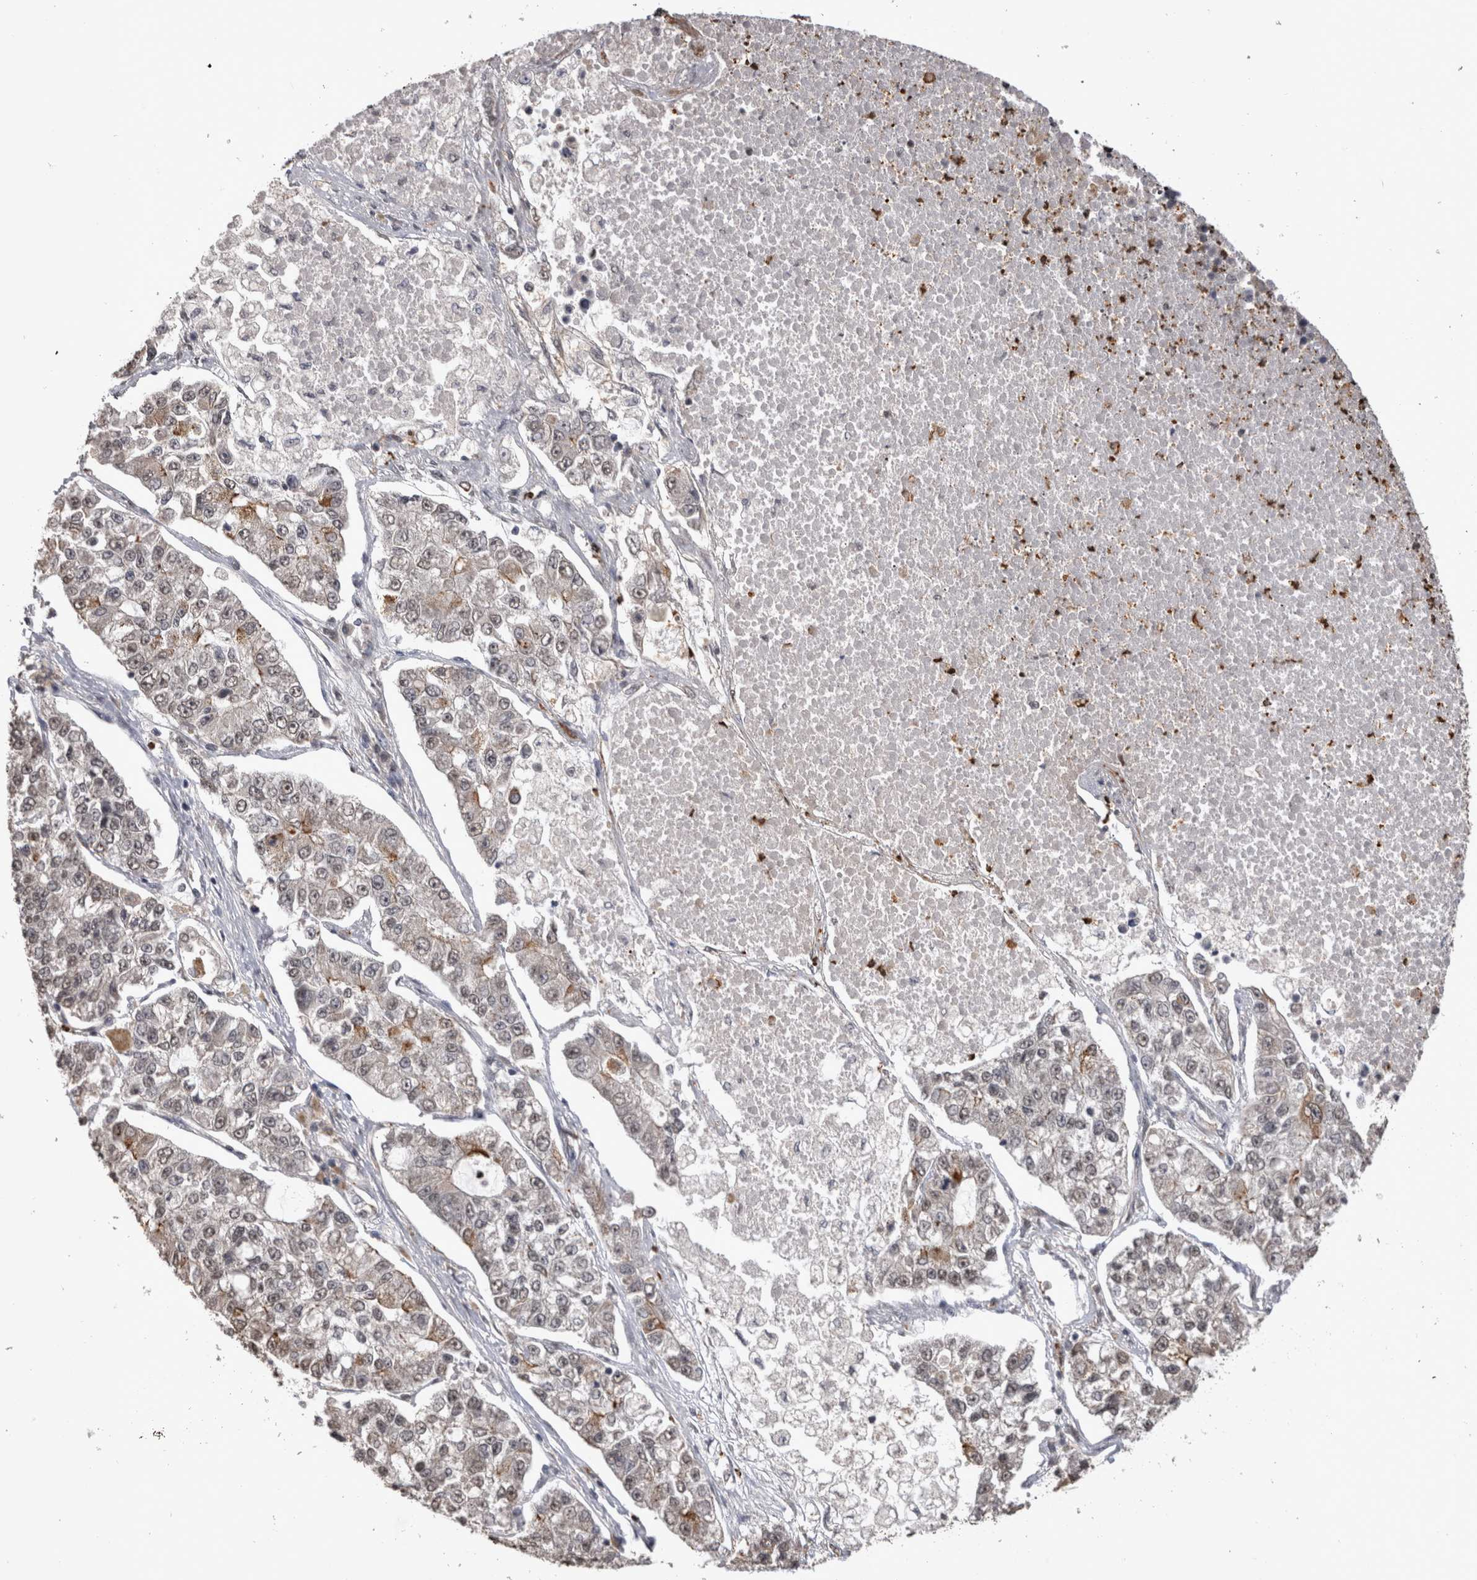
{"staining": {"intensity": "weak", "quantity": "25%-75%", "location": "cytoplasmic/membranous"}, "tissue": "lung cancer", "cell_type": "Tumor cells", "image_type": "cancer", "snomed": [{"axis": "morphology", "description": "Adenocarcinoma, NOS"}, {"axis": "topography", "description": "Lung"}], "caption": "Weak cytoplasmic/membranous protein positivity is seen in about 25%-75% of tumor cells in lung adenocarcinoma. Using DAB (3,3'-diaminobenzidine) (brown) and hematoxylin (blue) stains, captured at high magnification using brightfield microscopy.", "gene": "PAK4", "patient": {"sex": "male", "age": 49}}